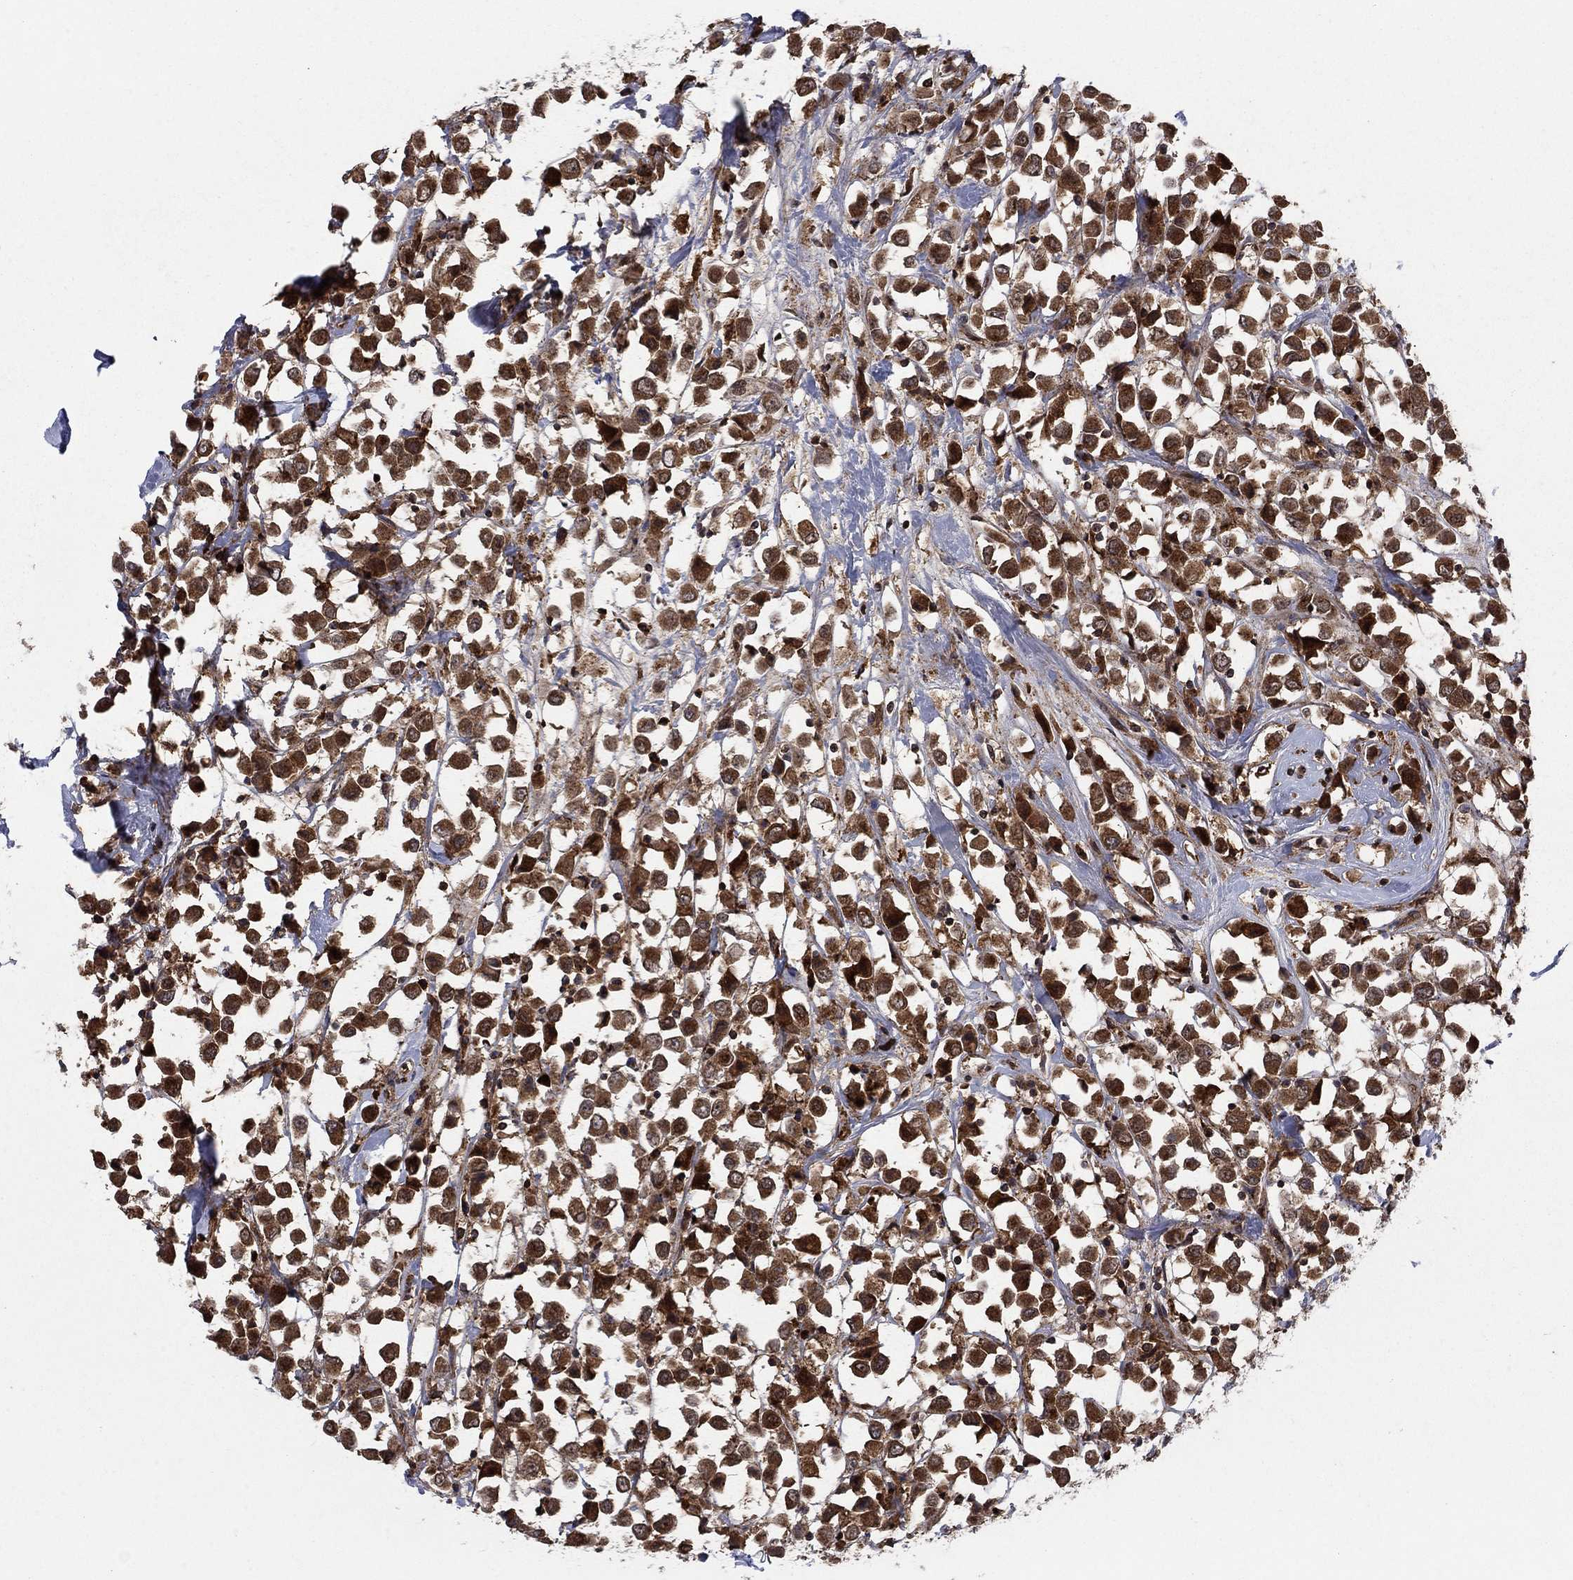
{"staining": {"intensity": "strong", "quantity": ">75%", "location": "cytoplasmic/membranous"}, "tissue": "breast cancer", "cell_type": "Tumor cells", "image_type": "cancer", "snomed": [{"axis": "morphology", "description": "Duct carcinoma"}, {"axis": "topography", "description": "Breast"}], "caption": "Protein staining of breast intraductal carcinoma tissue shows strong cytoplasmic/membranous expression in approximately >75% of tumor cells.", "gene": "IFI35", "patient": {"sex": "female", "age": 61}}